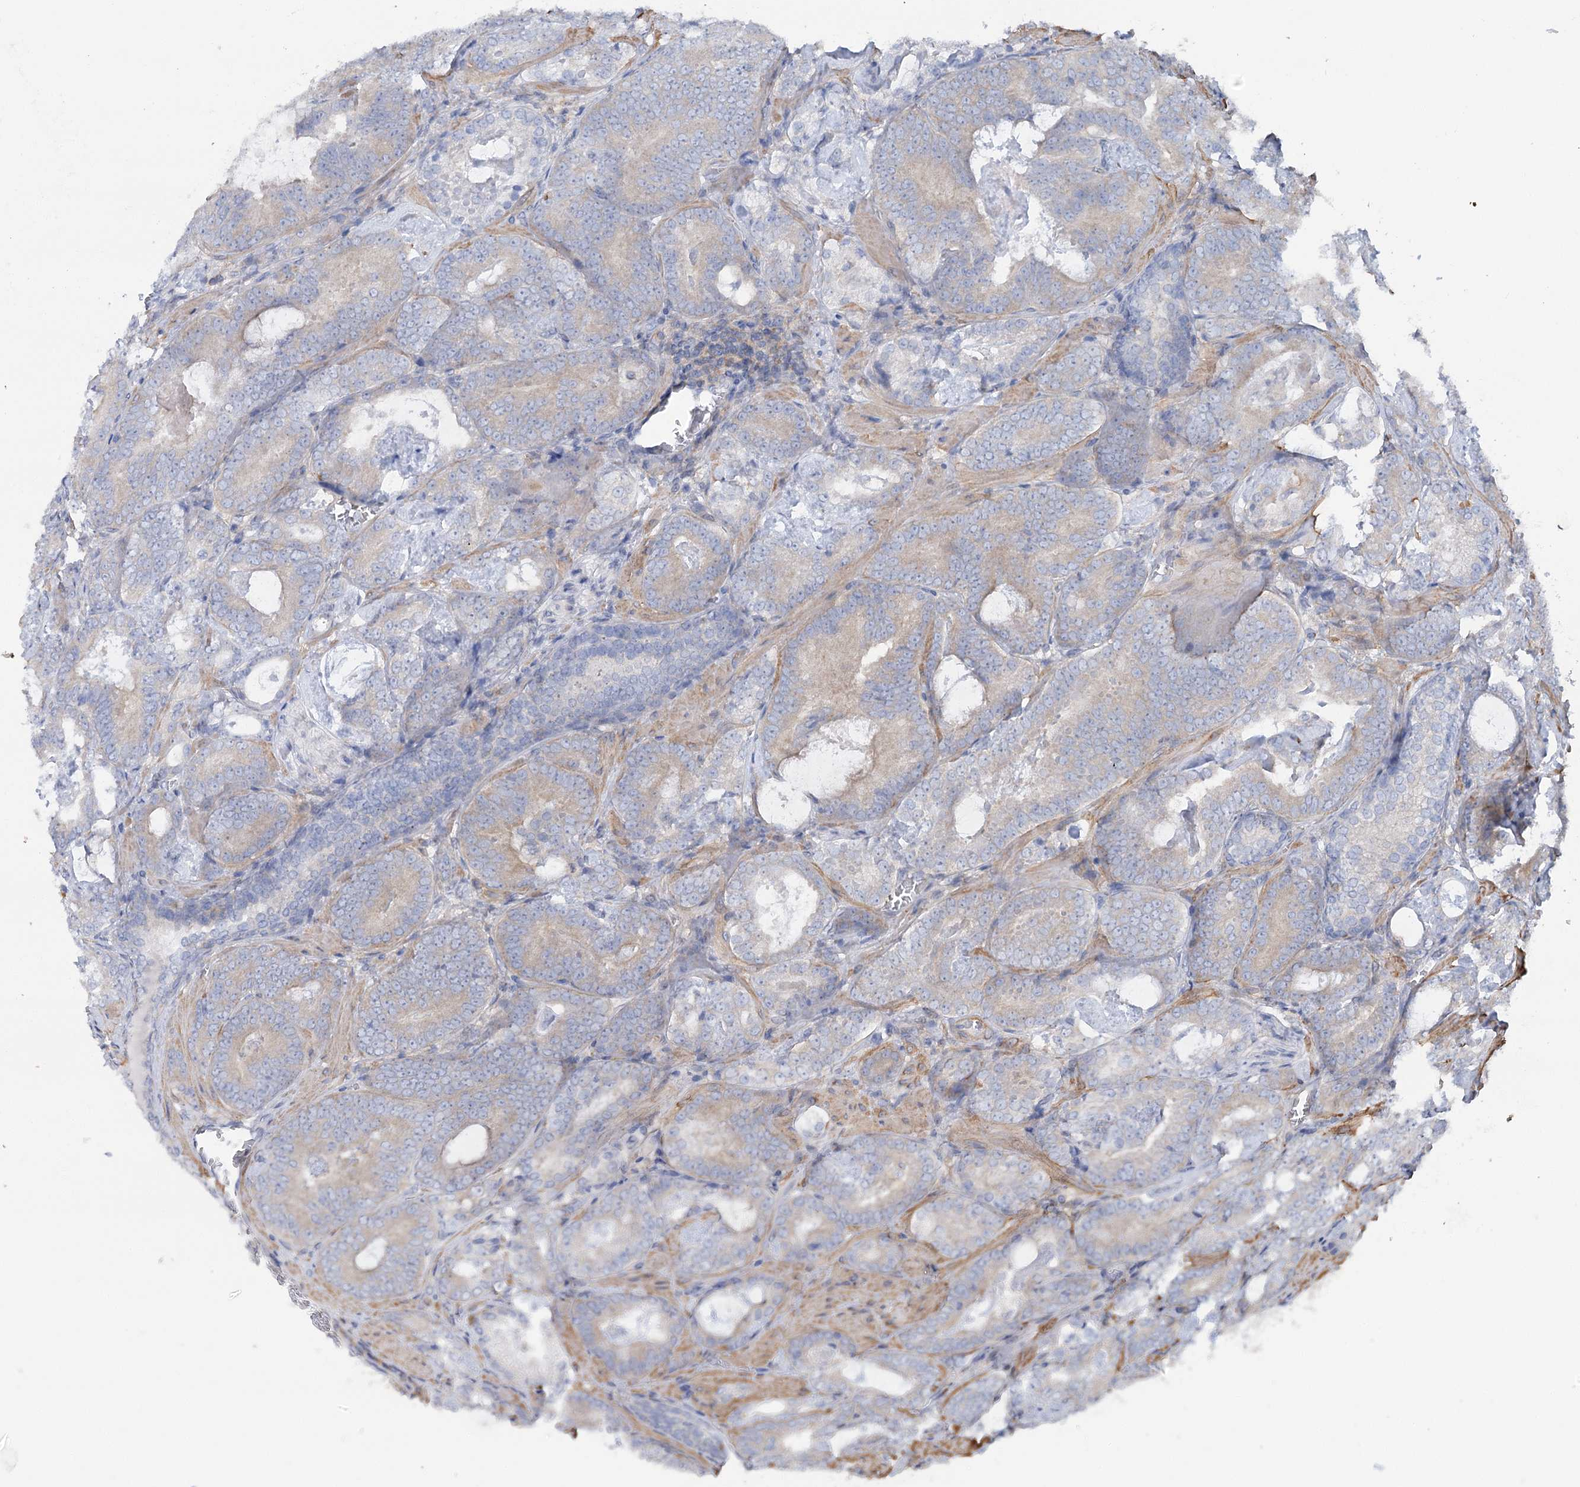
{"staining": {"intensity": "weak", "quantity": "<25%", "location": "cytoplasmic/membranous"}, "tissue": "prostate cancer", "cell_type": "Tumor cells", "image_type": "cancer", "snomed": [{"axis": "morphology", "description": "Adenocarcinoma, Low grade"}, {"axis": "topography", "description": "Prostate"}], "caption": "The immunohistochemistry (IHC) histopathology image has no significant expression in tumor cells of prostate cancer tissue.", "gene": "LARP1B", "patient": {"sex": "male", "age": 60}}